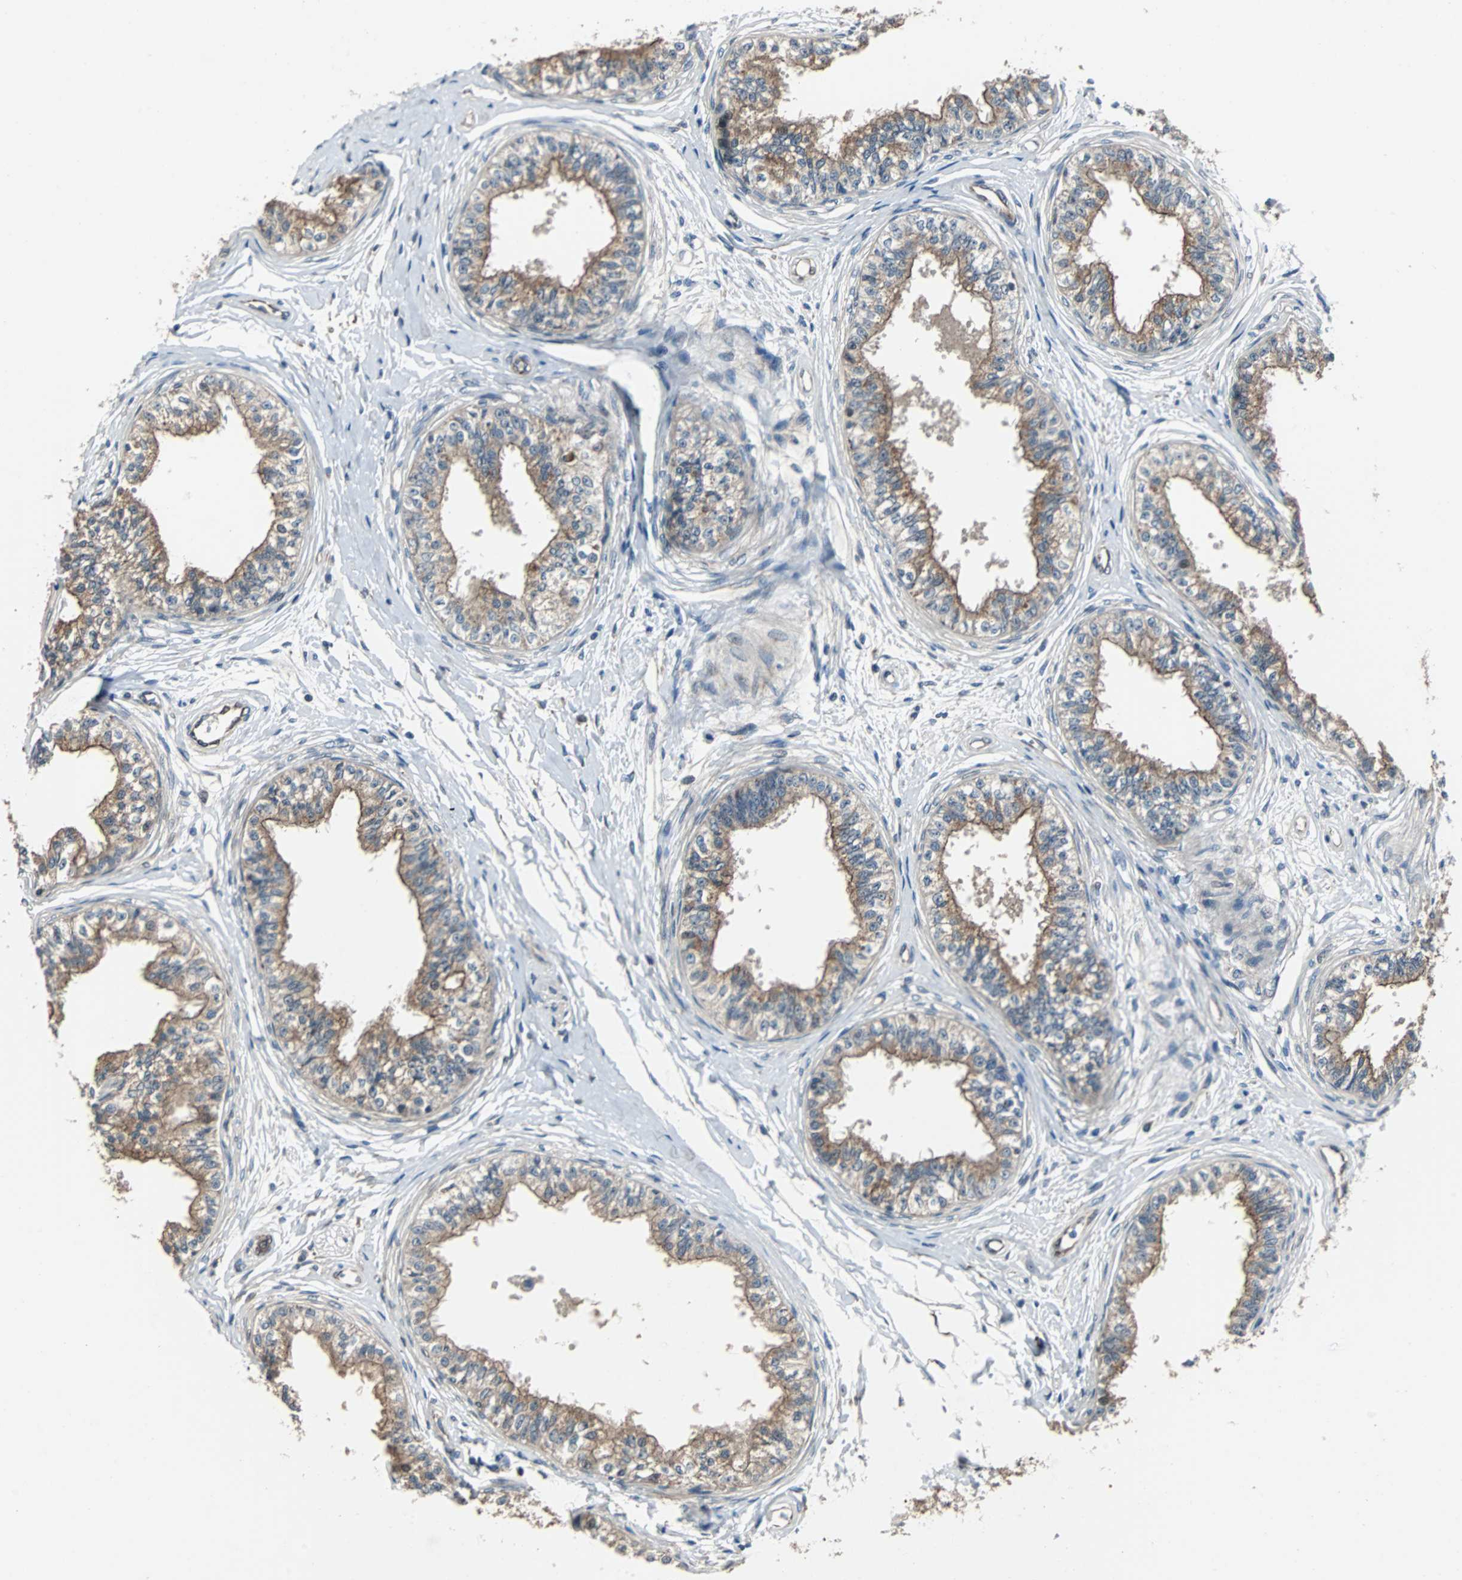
{"staining": {"intensity": "moderate", "quantity": ">75%", "location": "cytoplasmic/membranous,nuclear"}, "tissue": "epididymis", "cell_type": "Glandular cells", "image_type": "normal", "snomed": [{"axis": "morphology", "description": "Normal tissue, NOS"}, {"axis": "morphology", "description": "Adenocarcinoma, metastatic, NOS"}, {"axis": "topography", "description": "Testis"}, {"axis": "topography", "description": "Epididymis"}], "caption": "Immunohistochemistry of benign epididymis demonstrates medium levels of moderate cytoplasmic/membranous,nuclear staining in about >75% of glandular cells.", "gene": "CHP1", "patient": {"sex": "male", "age": 26}}